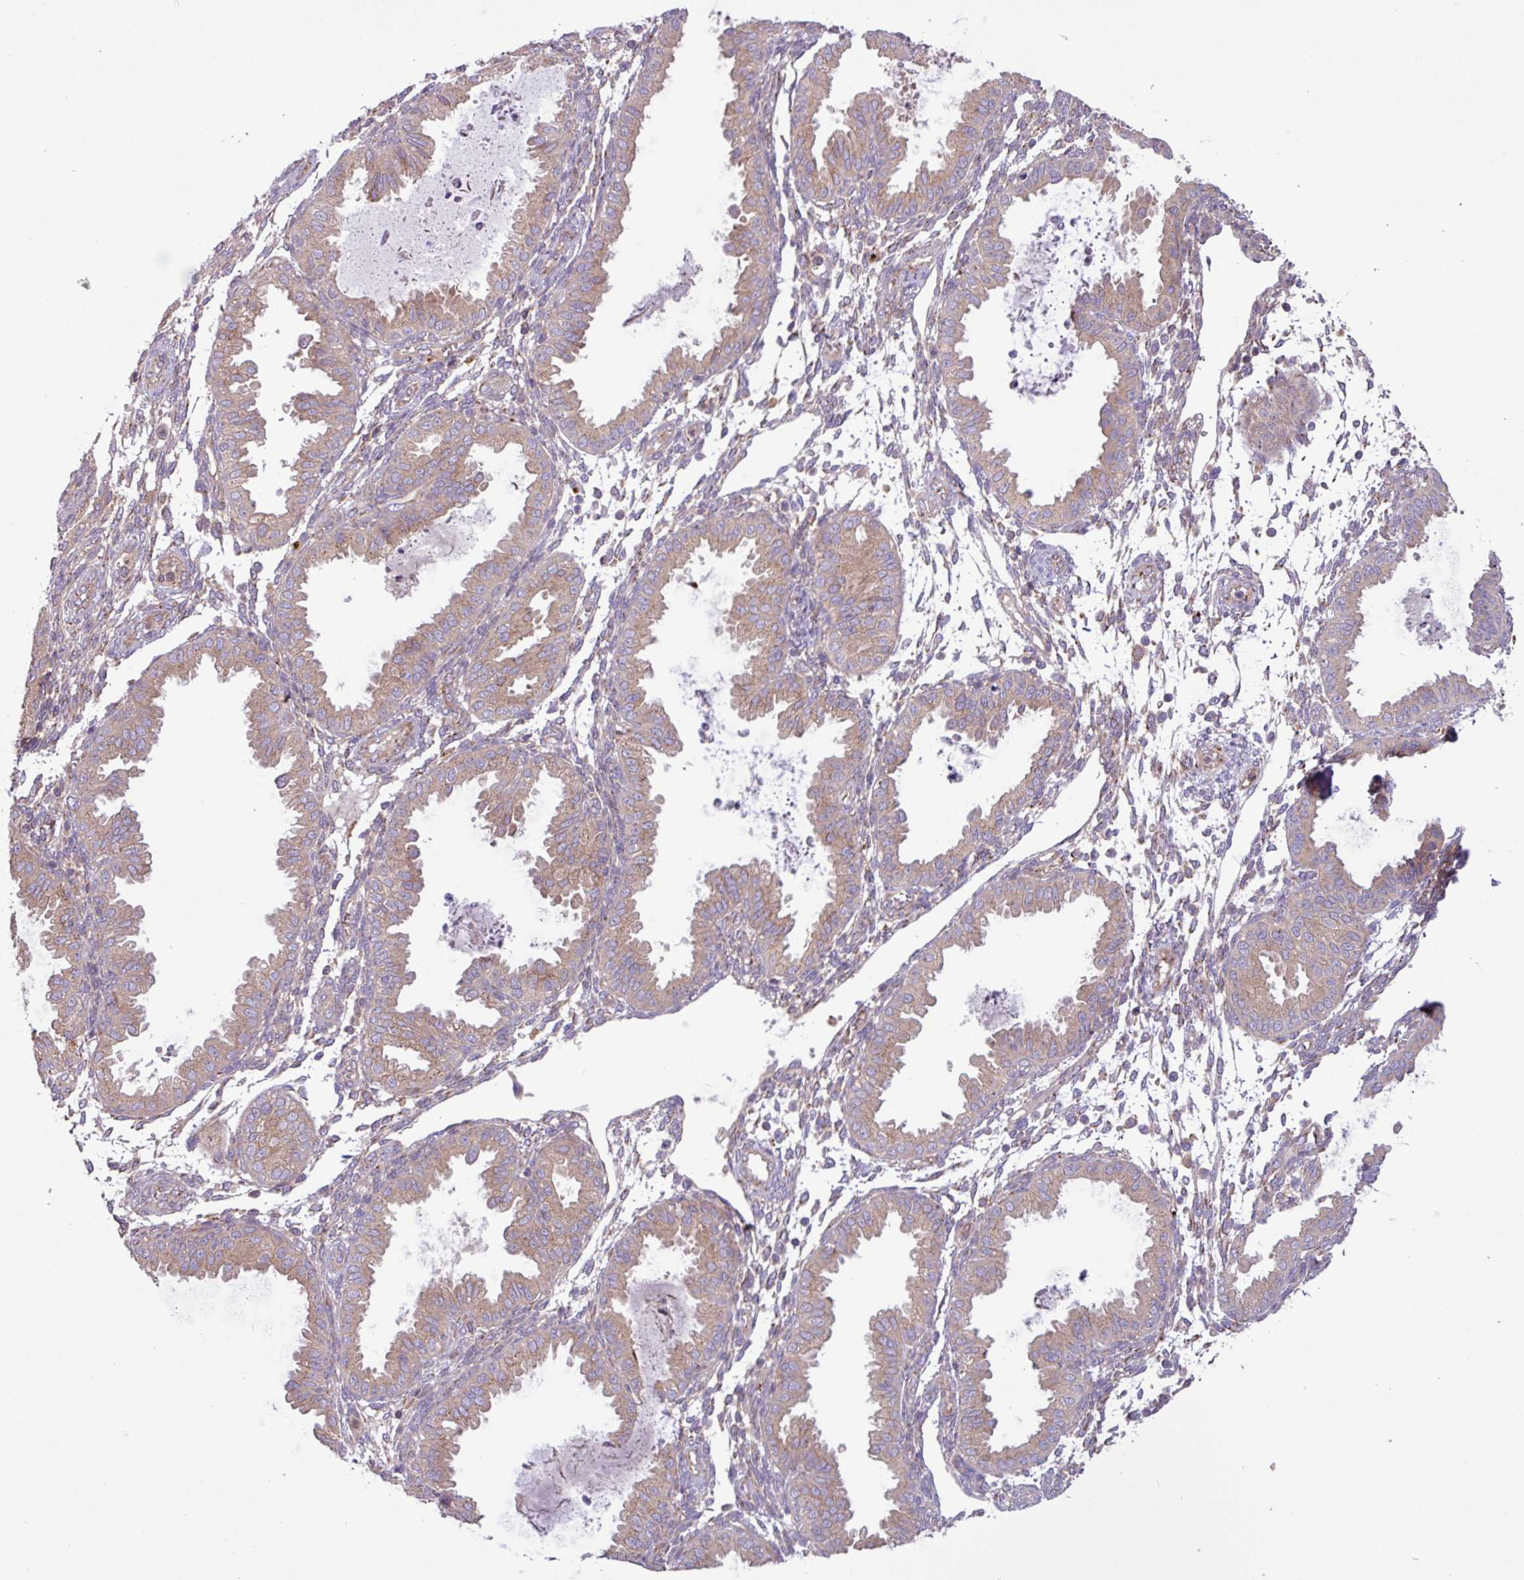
{"staining": {"intensity": "weak", "quantity": "<25%", "location": "cytoplasmic/membranous"}, "tissue": "endometrium", "cell_type": "Cells in endometrial stroma", "image_type": "normal", "snomed": [{"axis": "morphology", "description": "Normal tissue, NOS"}, {"axis": "topography", "description": "Endometrium"}], "caption": "IHC photomicrograph of unremarkable endometrium stained for a protein (brown), which exhibits no staining in cells in endometrial stroma. The staining is performed using DAB (3,3'-diaminobenzidine) brown chromogen with nuclei counter-stained in using hematoxylin.", "gene": "RAB19", "patient": {"sex": "female", "age": 33}}